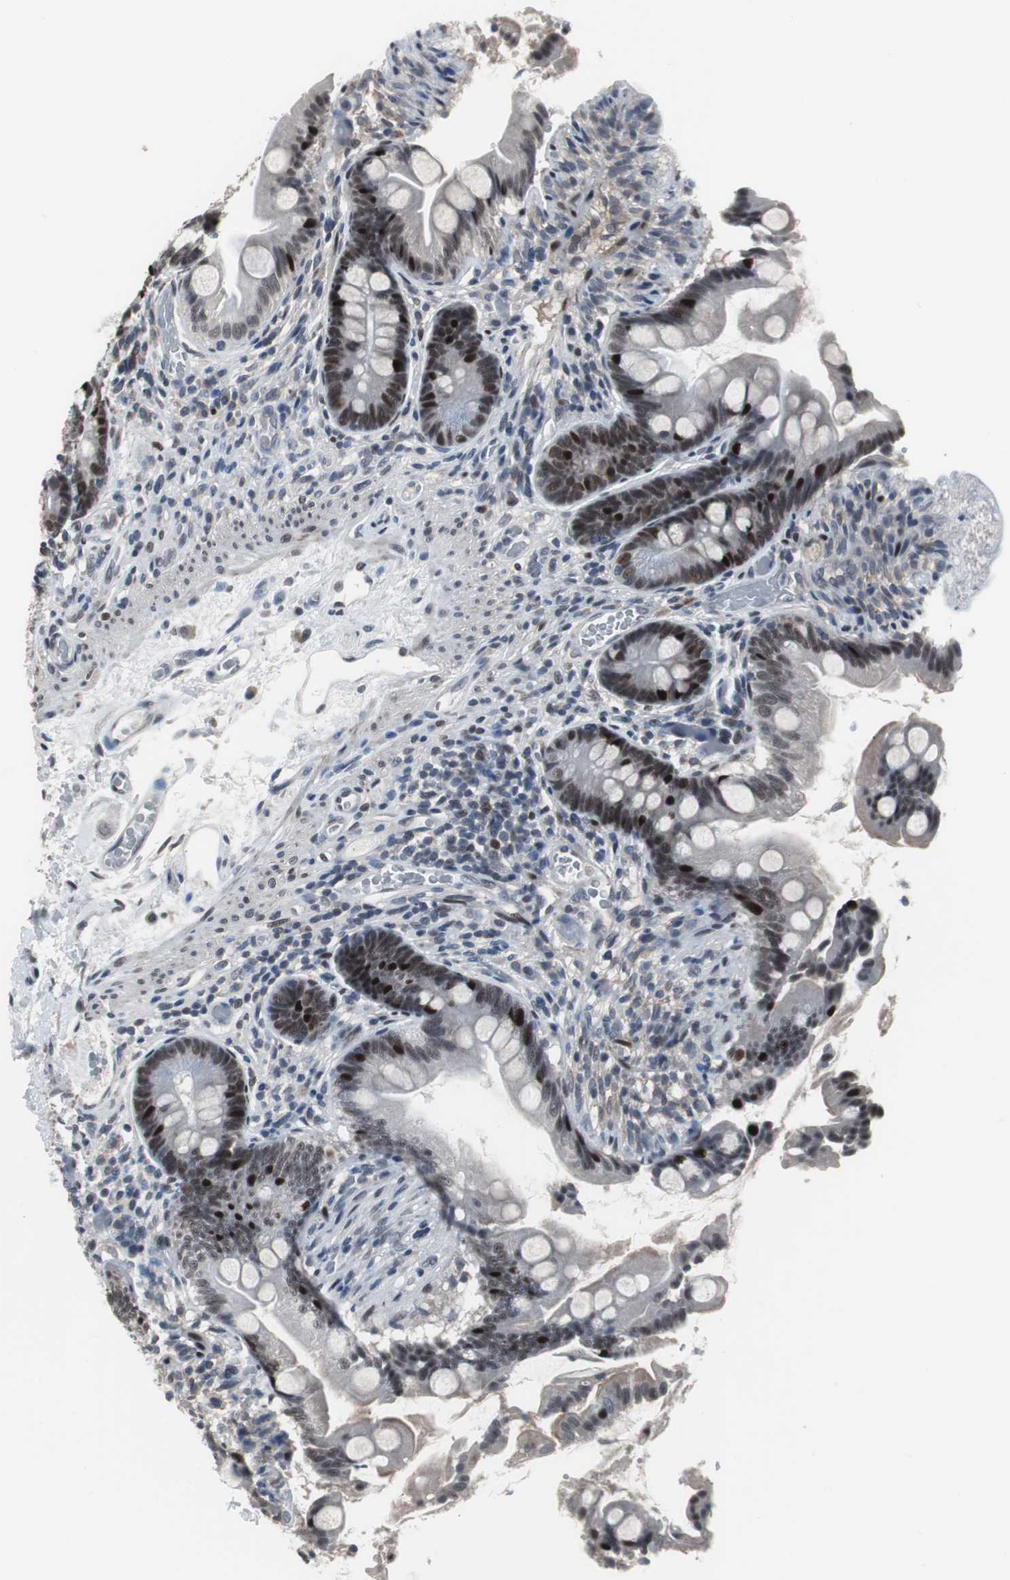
{"staining": {"intensity": "strong", "quantity": ">75%", "location": "nuclear"}, "tissue": "small intestine", "cell_type": "Glandular cells", "image_type": "normal", "snomed": [{"axis": "morphology", "description": "Normal tissue, NOS"}, {"axis": "topography", "description": "Small intestine"}], "caption": "An IHC histopathology image of benign tissue is shown. Protein staining in brown labels strong nuclear positivity in small intestine within glandular cells.", "gene": "FOXP4", "patient": {"sex": "female", "age": 56}}